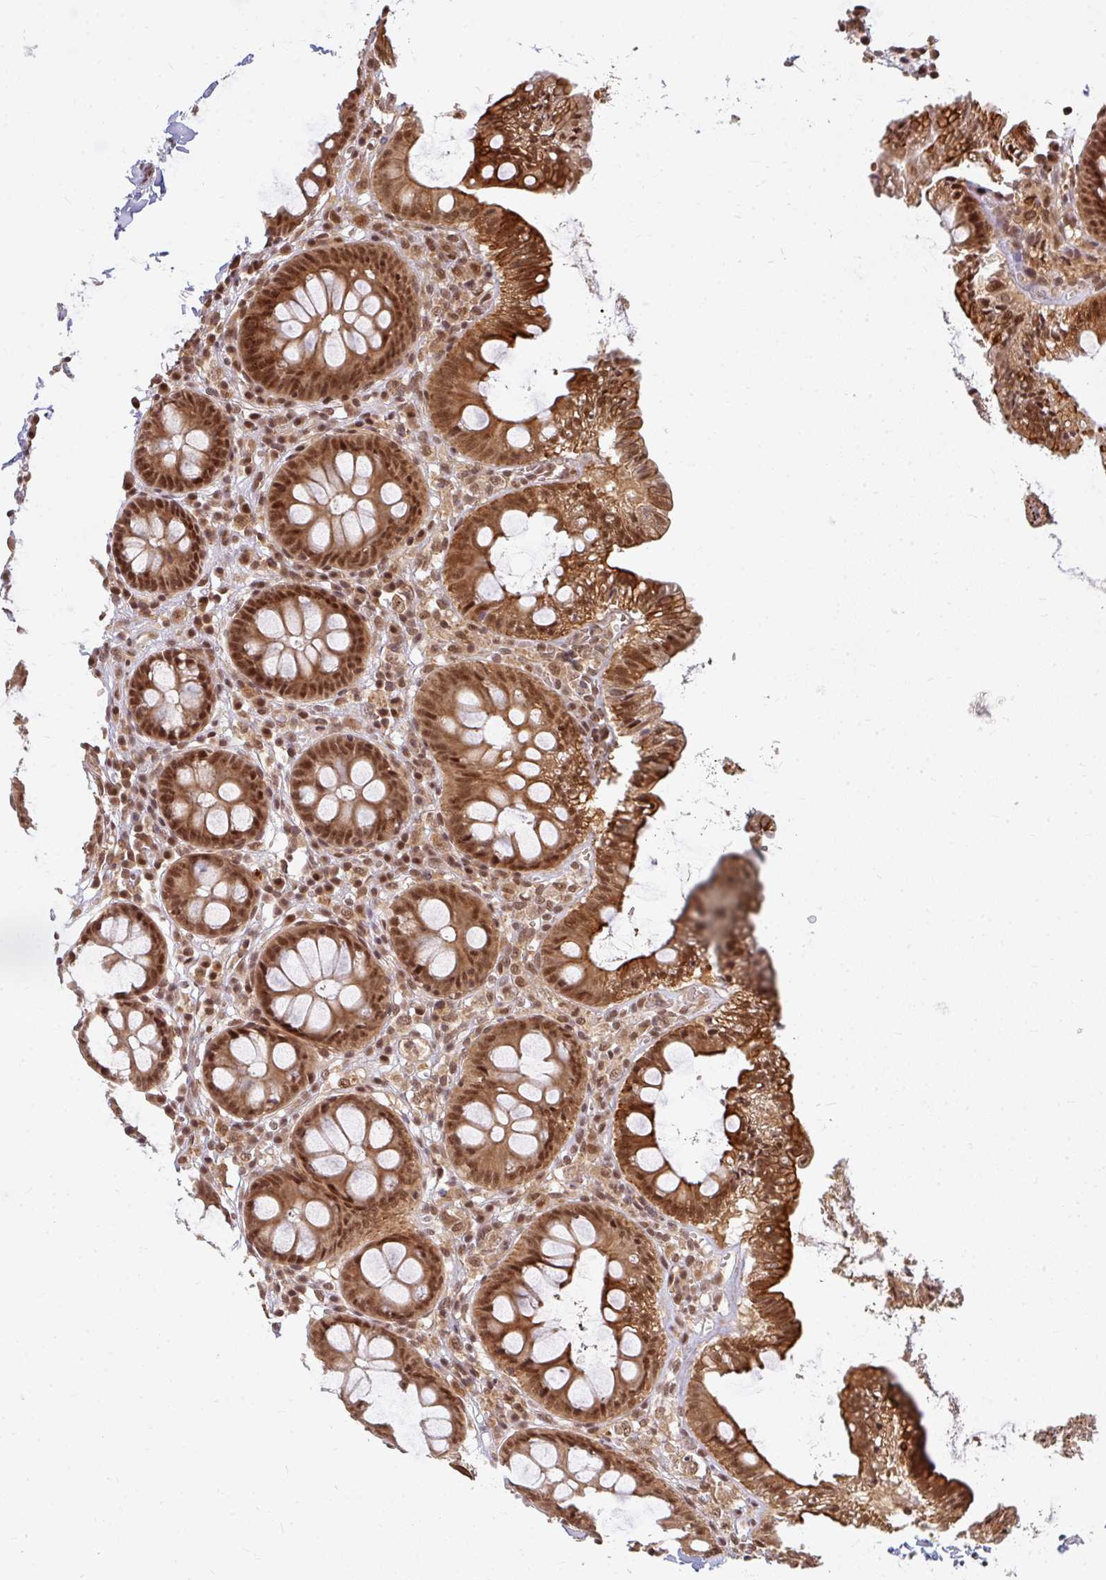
{"staining": {"intensity": "weak", "quantity": ">75%", "location": "cytoplasmic/membranous"}, "tissue": "colon", "cell_type": "Endothelial cells", "image_type": "normal", "snomed": [{"axis": "morphology", "description": "Normal tissue, NOS"}, {"axis": "topography", "description": "Colon"}, {"axis": "topography", "description": "Peripheral nerve tissue"}], "caption": "The immunohistochemical stain shows weak cytoplasmic/membranous staining in endothelial cells of unremarkable colon.", "gene": "GTF3C6", "patient": {"sex": "male", "age": 84}}